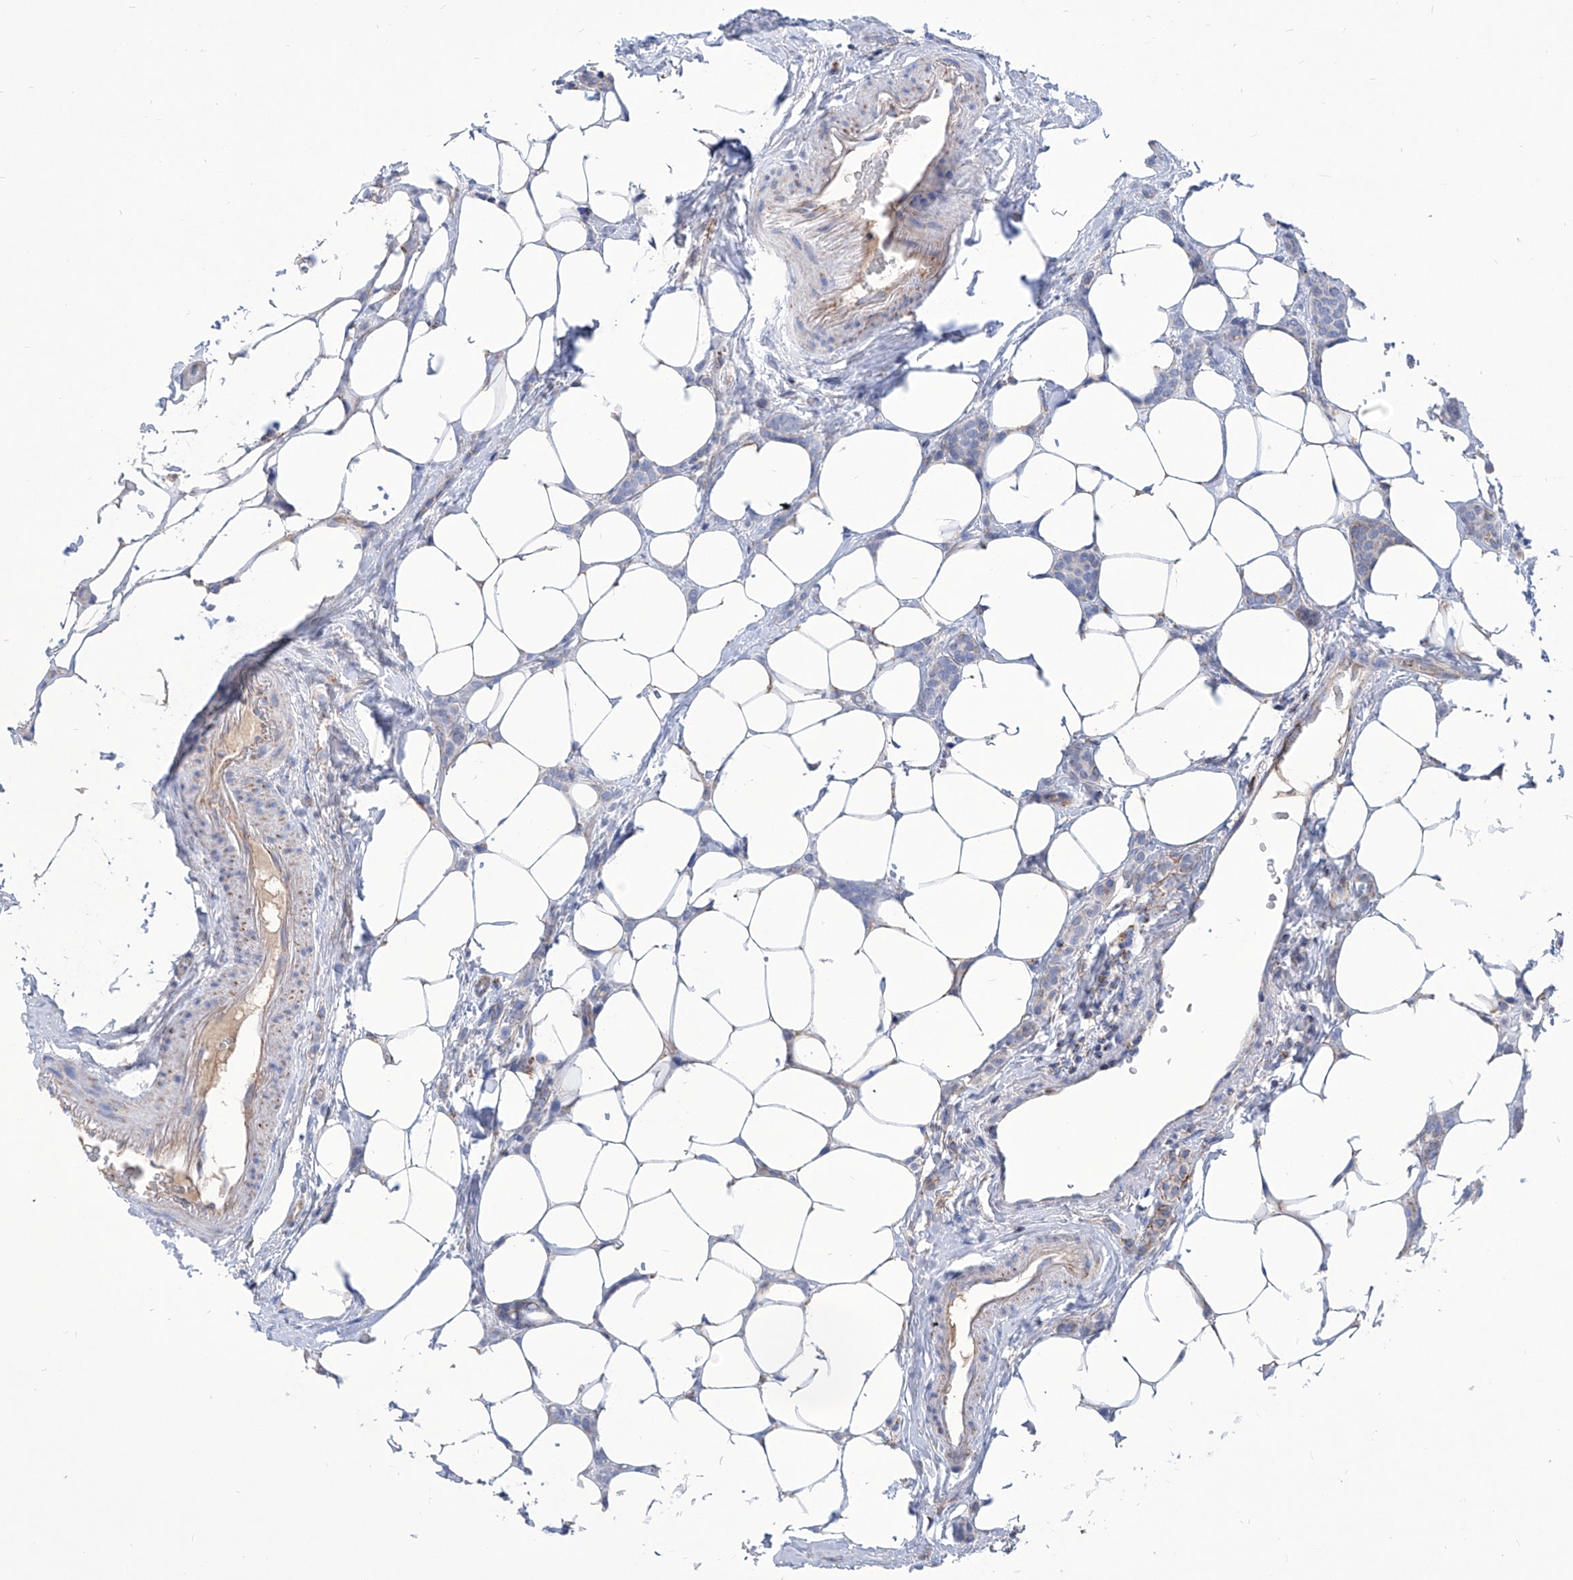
{"staining": {"intensity": "negative", "quantity": "none", "location": "none"}, "tissue": "breast cancer", "cell_type": "Tumor cells", "image_type": "cancer", "snomed": [{"axis": "morphology", "description": "Lobular carcinoma"}, {"axis": "topography", "description": "Breast"}], "caption": "Immunohistochemical staining of human breast cancer (lobular carcinoma) displays no significant staining in tumor cells.", "gene": "SRBD1", "patient": {"sex": "female", "age": 50}}